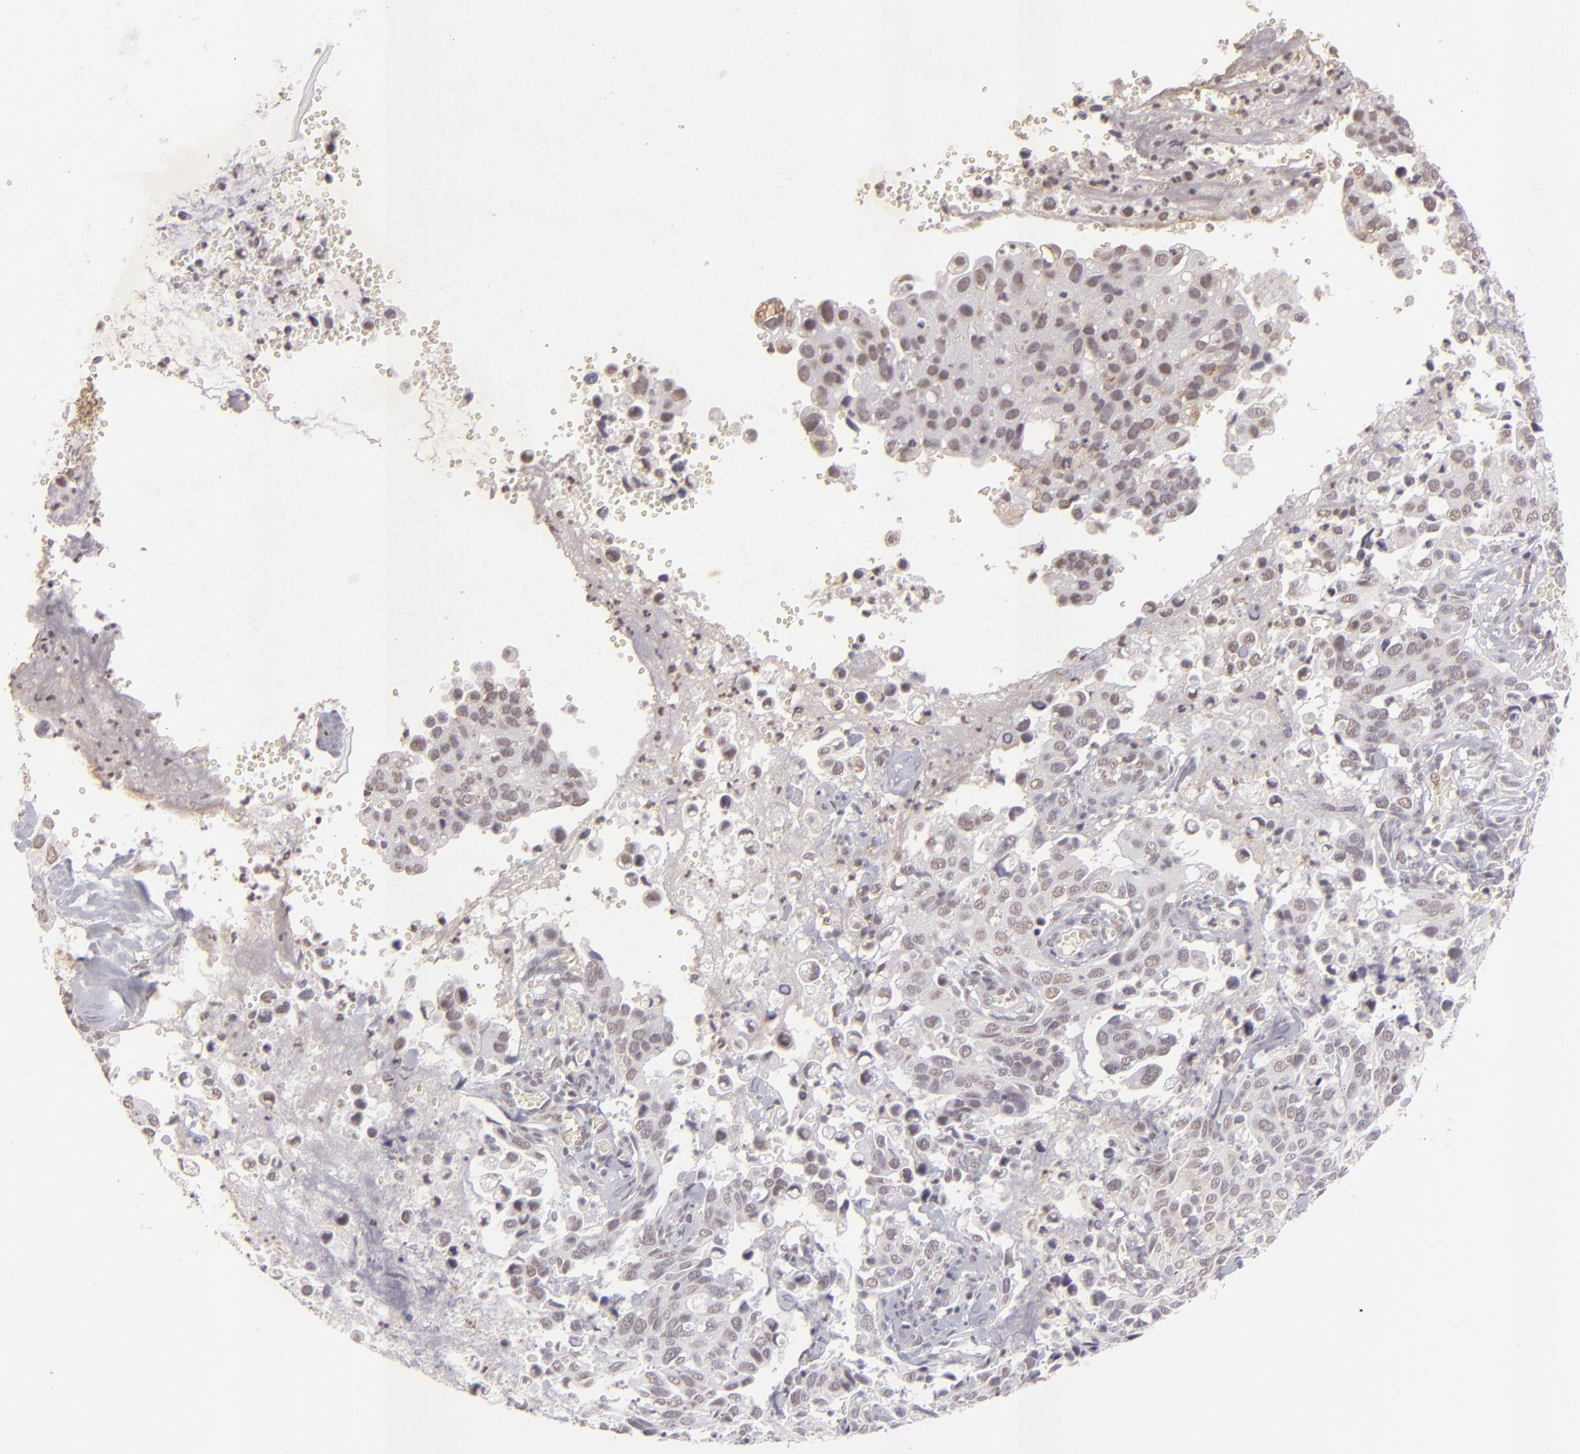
{"staining": {"intensity": "weak", "quantity": "<25%", "location": "nuclear"}, "tissue": "cervical cancer", "cell_type": "Tumor cells", "image_type": "cancer", "snomed": [{"axis": "morphology", "description": "Normal tissue, NOS"}, {"axis": "morphology", "description": "Squamous cell carcinoma, NOS"}, {"axis": "topography", "description": "Cervix"}], "caption": "IHC of squamous cell carcinoma (cervical) shows no expression in tumor cells.", "gene": "CBX3", "patient": {"sex": "female", "age": 45}}